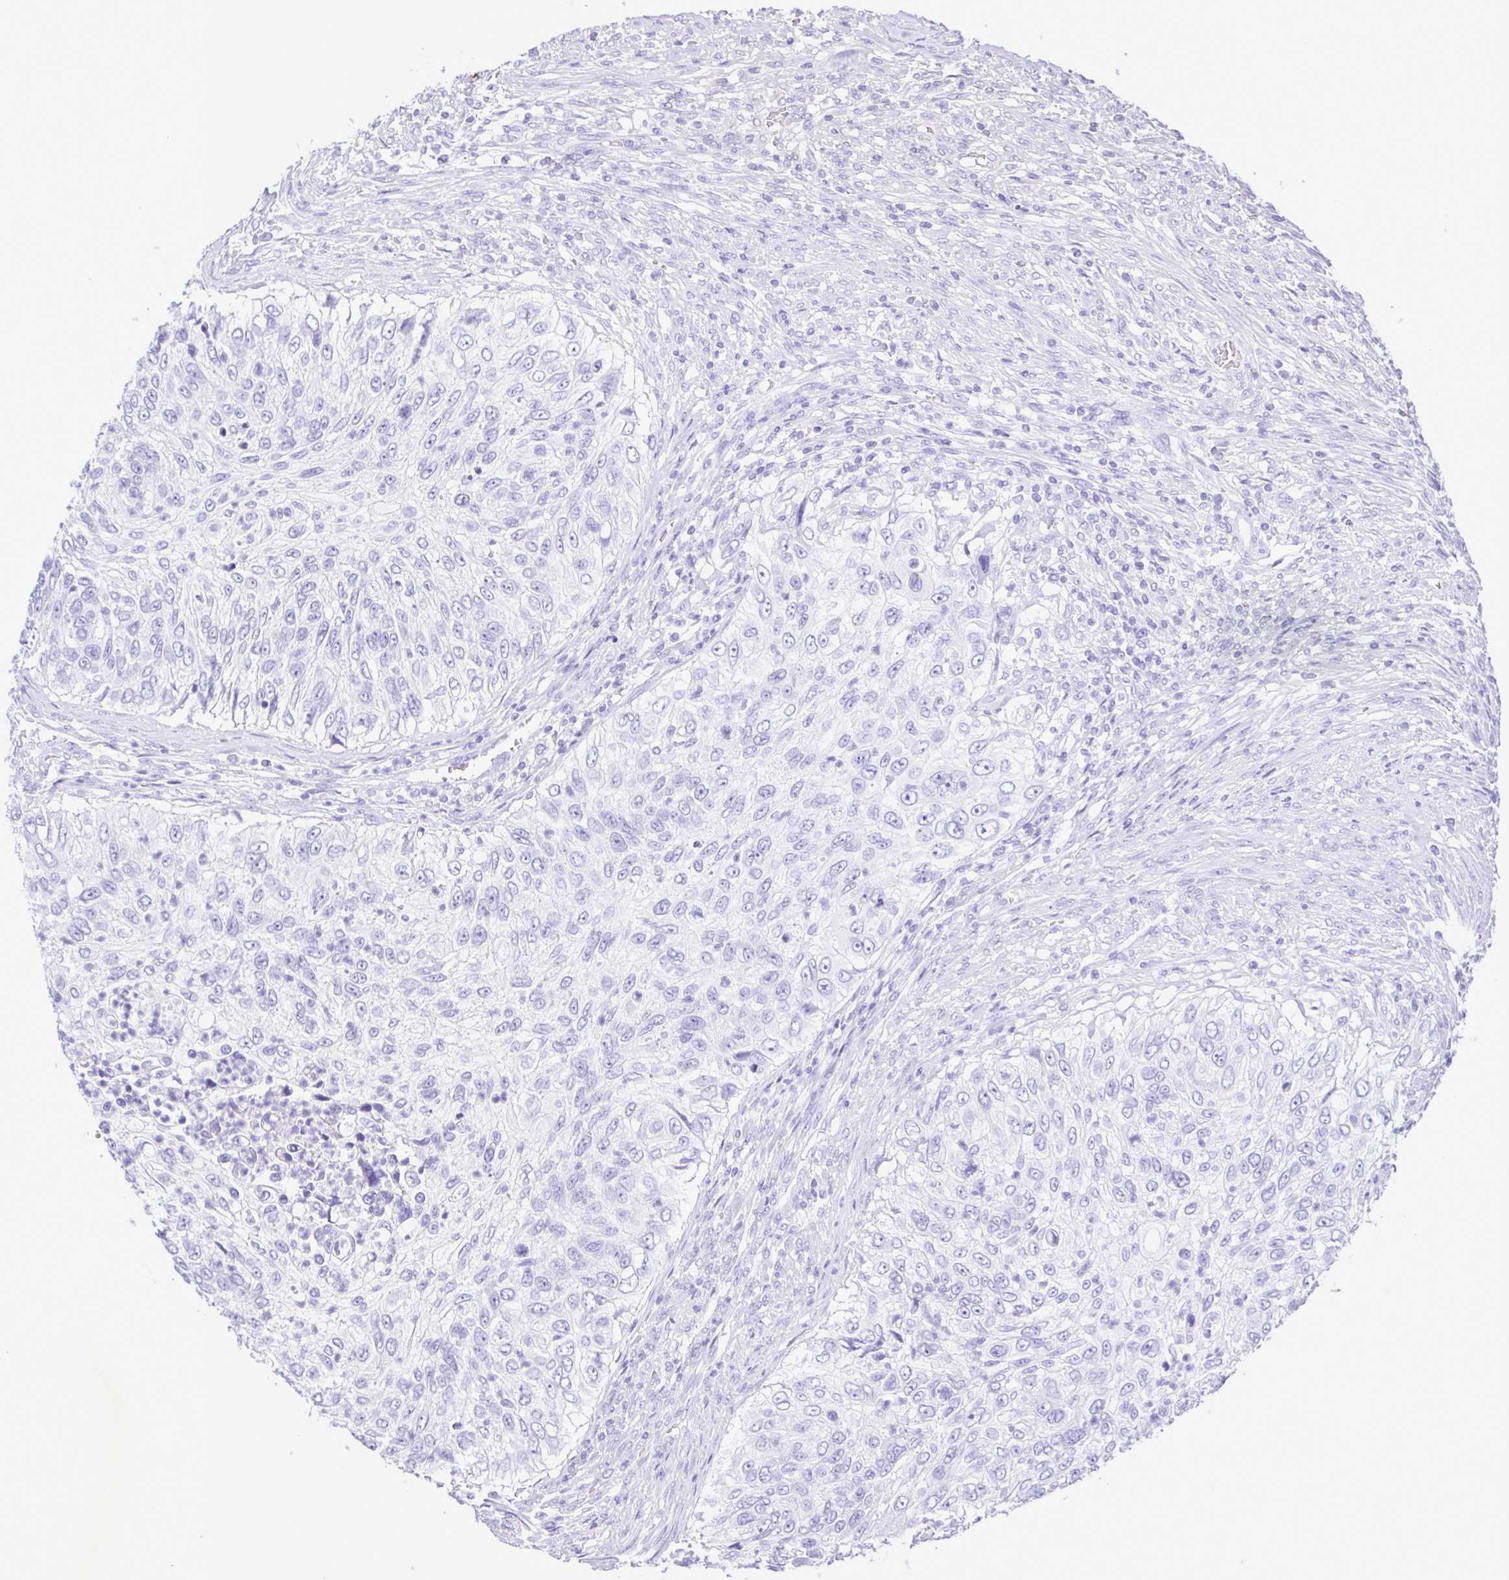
{"staining": {"intensity": "negative", "quantity": "none", "location": "none"}, "tissue": "urothelial cancer", "cell_type": "Tumor cells", "image_type": "cancer", "snomed": [{"axis": "morphology", "description": "Urothelial carcinoma, High grade"}, {"axis": "topography", "description": "Urinary bladder"}], "caption": "Tumor cells show no significant protein expression in urothelial carcinoma (high-grade).", "gene": "CYP17A1", "patient": {"sex": "female", "age": 60}}